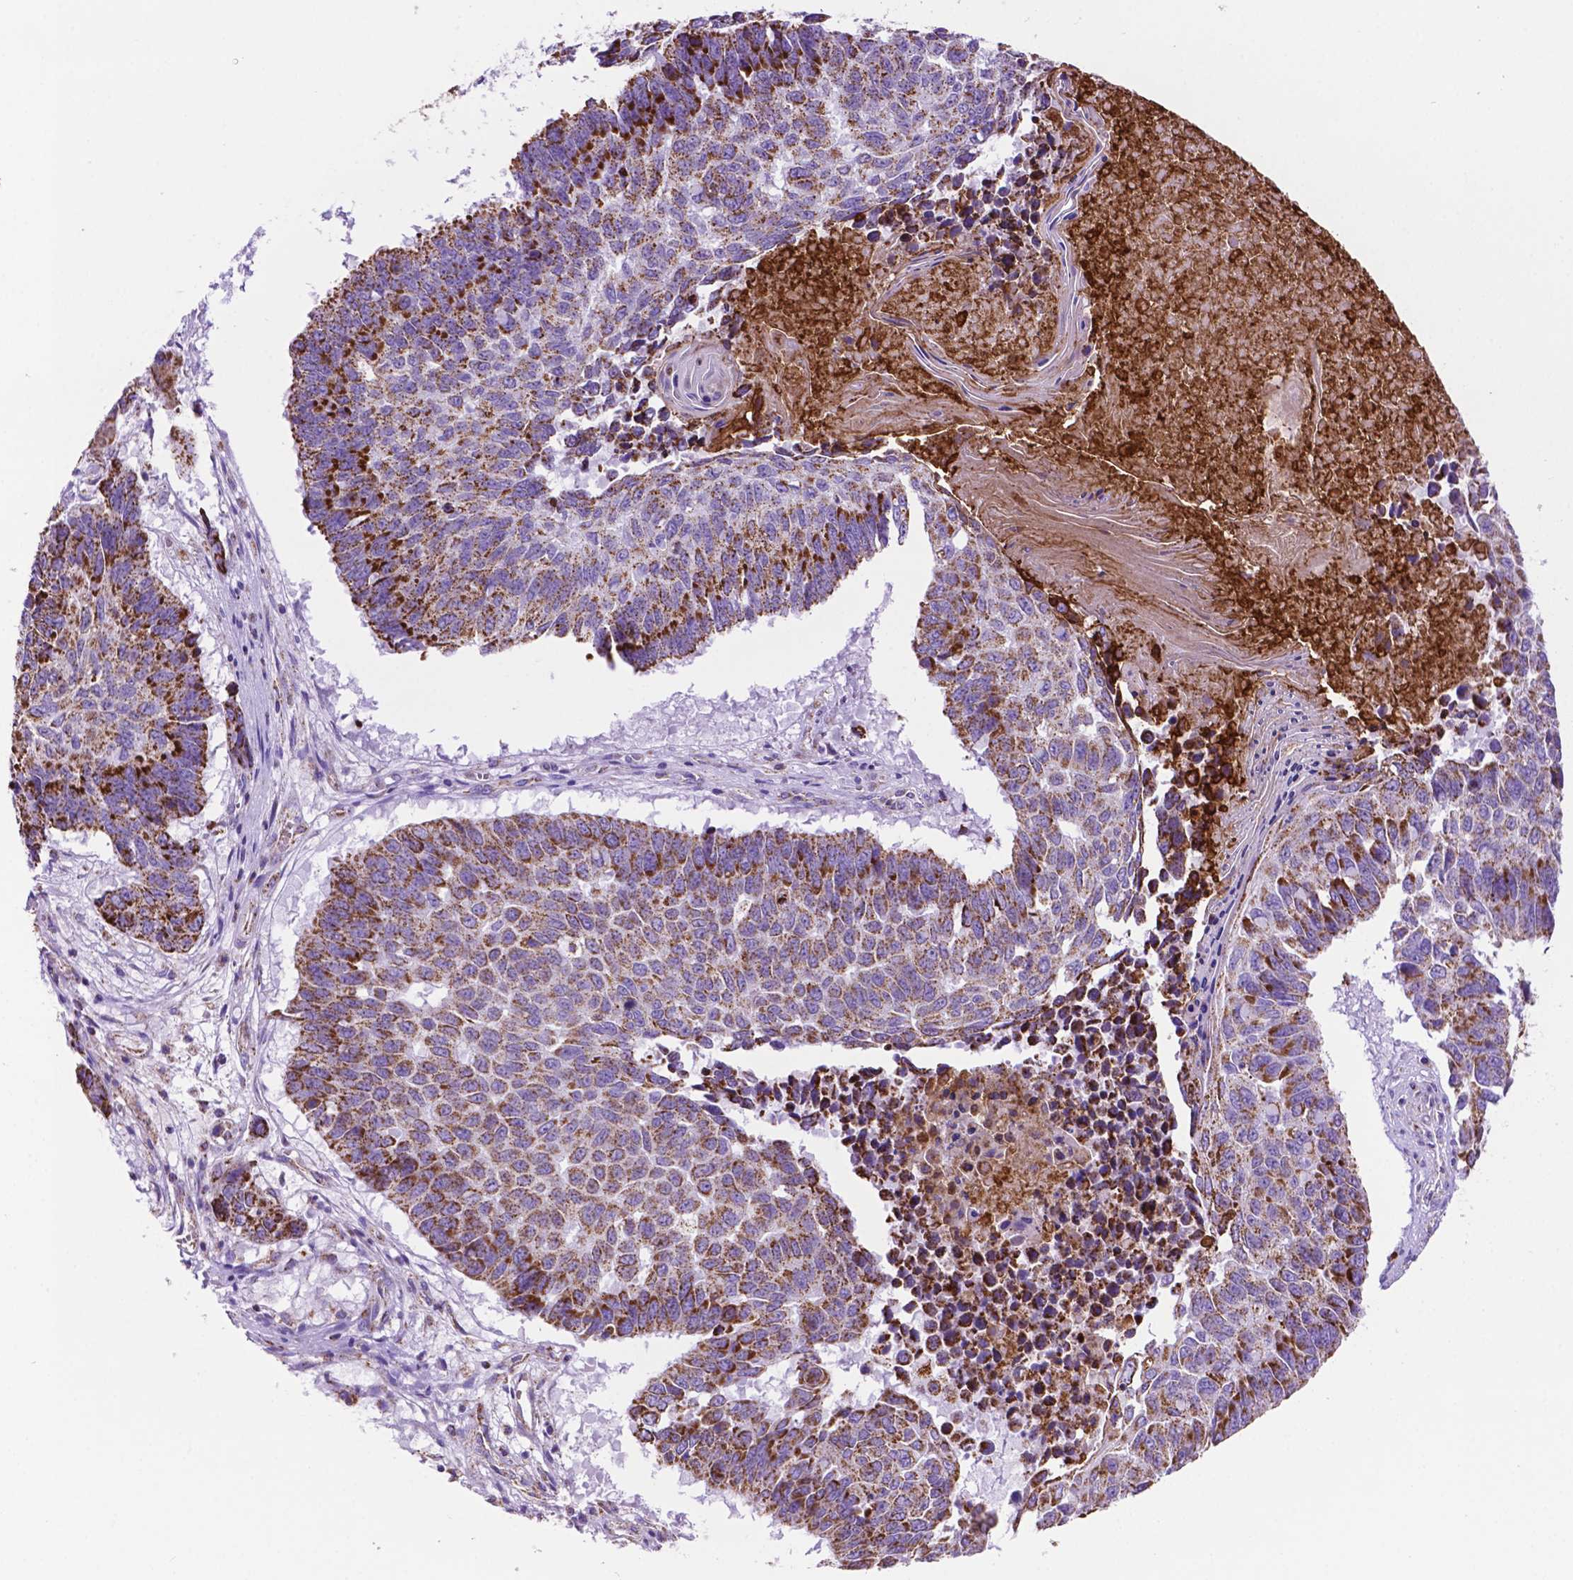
{"staining": {"intensity": "strong", "quantity": ">75%", "location": "cytoplasmic/membranous"}, "tissue": "lung cancer", "cell_type": "Tumor cells", "image_type": "cancer", "snomed": [{"axis": "morphology", "description": "Squamous cell carcinoma, NOS"}, {"axis": "topography", "description": "Lung"}], "caption": "Immunohistochemistry (IHC) (DAB (3,3'-diaminobenzidine)) staining of squamous cell carcinoma (lung) displays strong cytoplasmic/membranous protein staining in approximately >75% of tumor cells.", "gene": "GDPD5", "patient": {"sex": "male", "age": 73}}